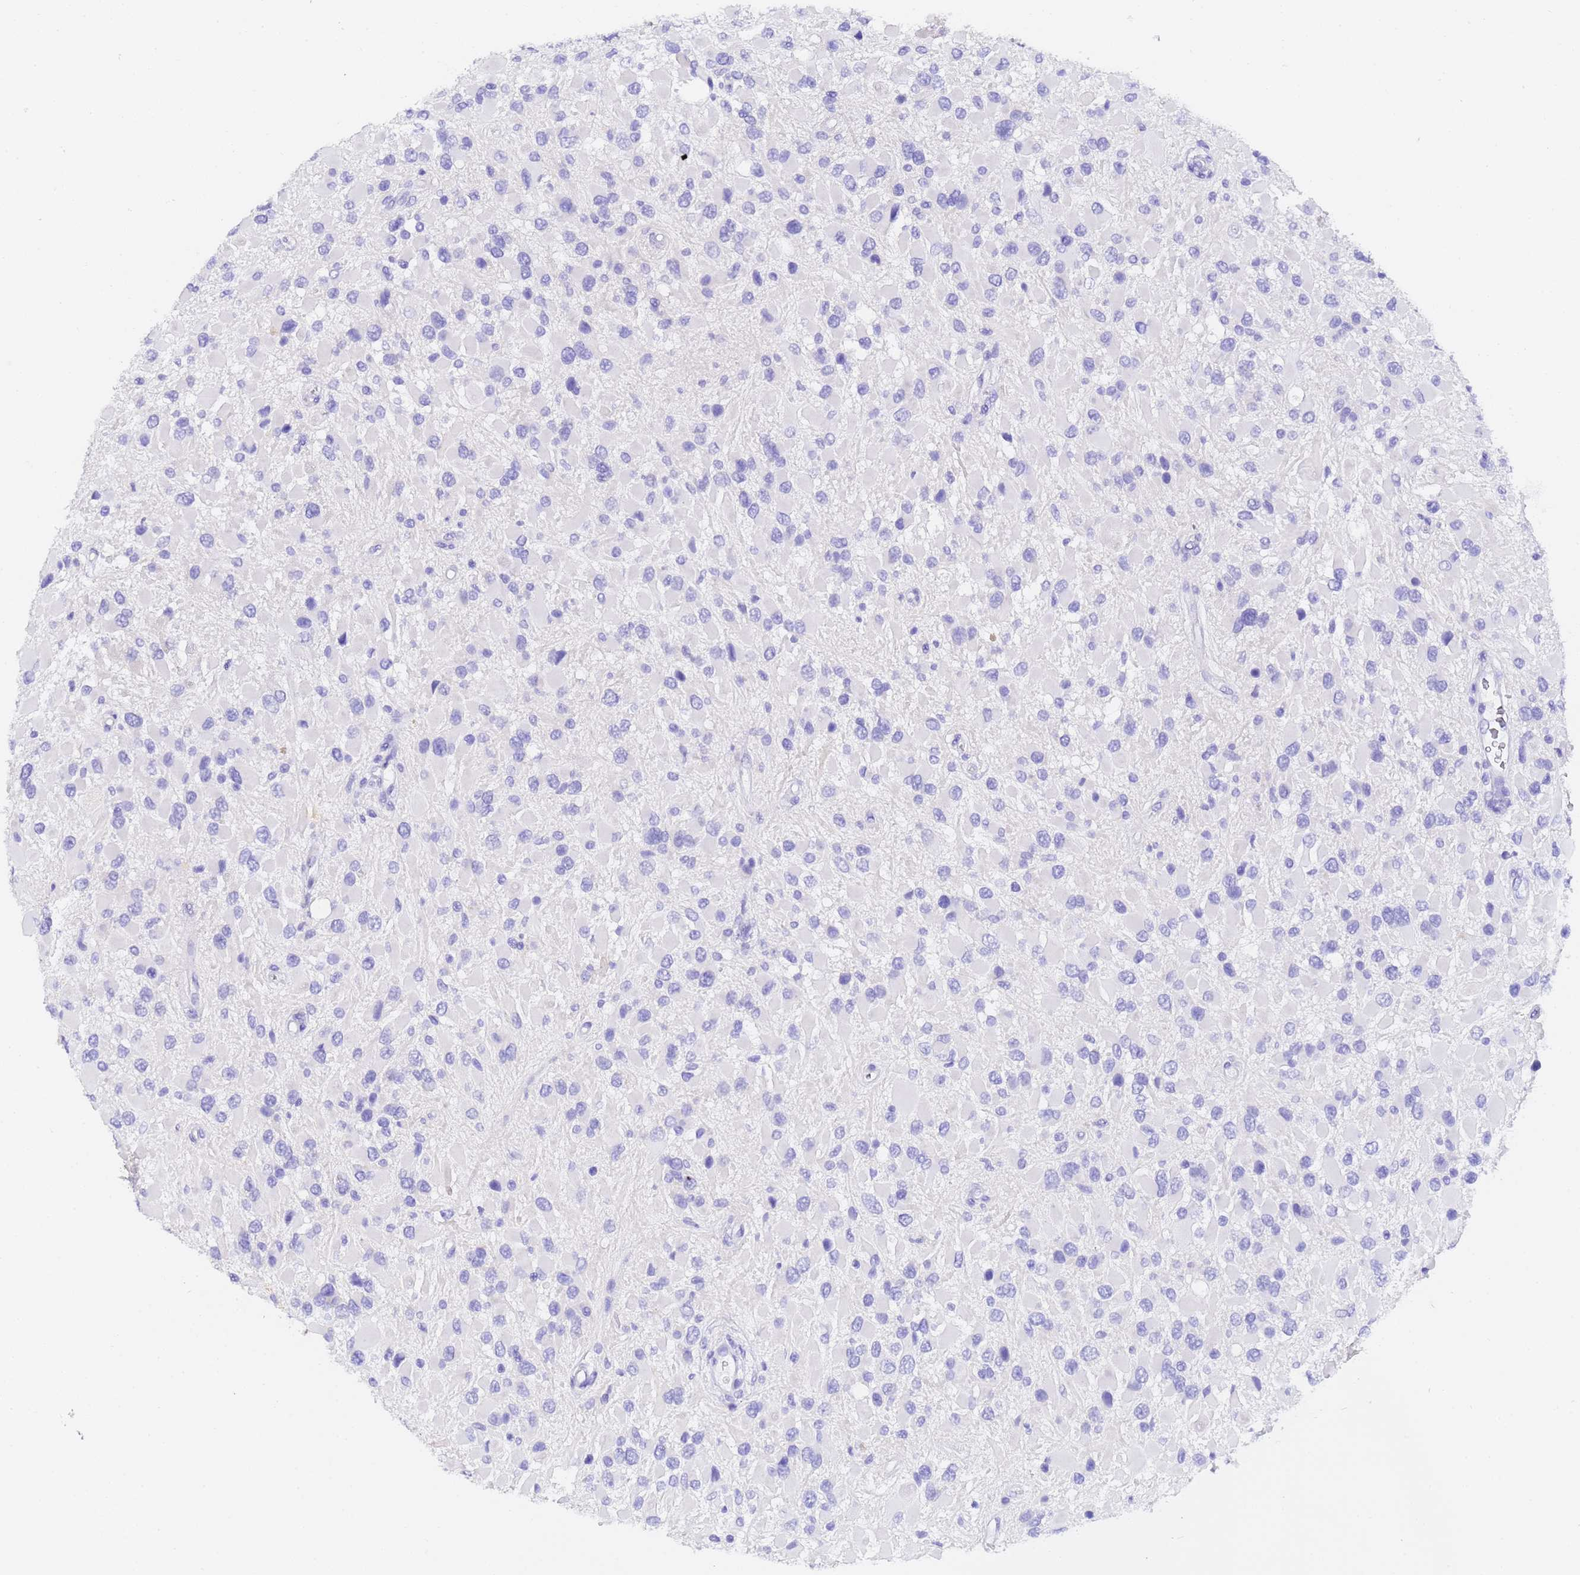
{"staining": {"intensity": "negative", "quantity": "none", "location": "none"}, "tissue": "glioma", "cell_type": "Tumor cells", "image_type": "cancer", "snomed": [{"axis": "morphology", "description": "Glioma, malignant, High grade"}, {"axis": "topography", "description": "Brain"}], "caption": "The immunohistochemistry (IHC) photomicrograph has no significant staining in tumor cells of glioma tissue.", "gene": "GABRA1", "patient": {"sex": "male", "age": 53}}